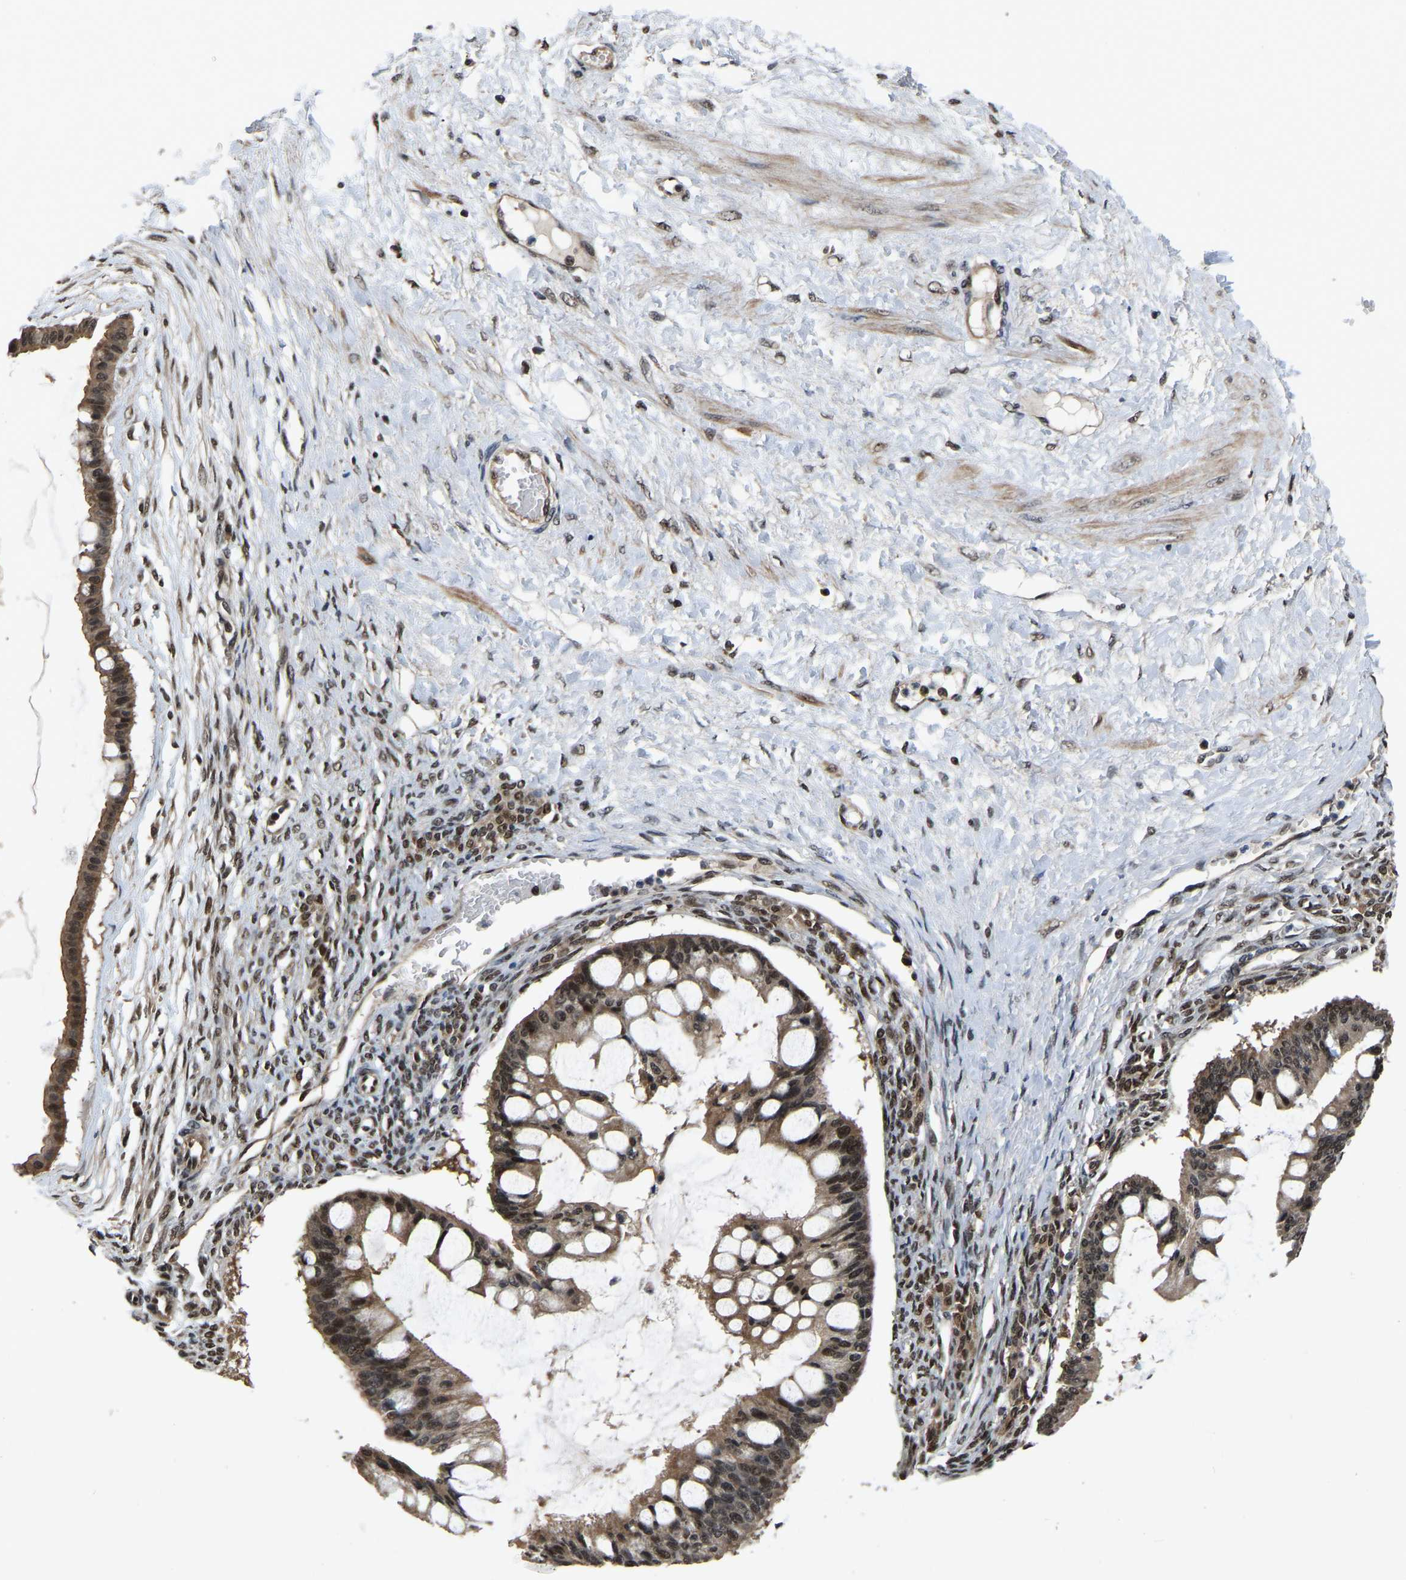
{"staining": {"intensity": "moderate", "quantity": ">75%", "location": "cytoplasmic/membranous,nuclear"}, "tissue": "ovarian cancer", "cell_type": "Tumor cells", "image_type": "cancer", "snomed": [{"axis": "morphology", "description": "Cystadenocarcinoma, mucinous, NOS"}, {"axis": "topography", "description": "Ovary"}], "caption": "The histopathology image displays staining of ovarian mucinous cystadenocarcinoma, revealing moderate cytoplasmic/membranous and nuclear protein expression (brown color) within tumor cells.", "gene": "CIAO1", "patient": {"sex": "female", "age": 73}}